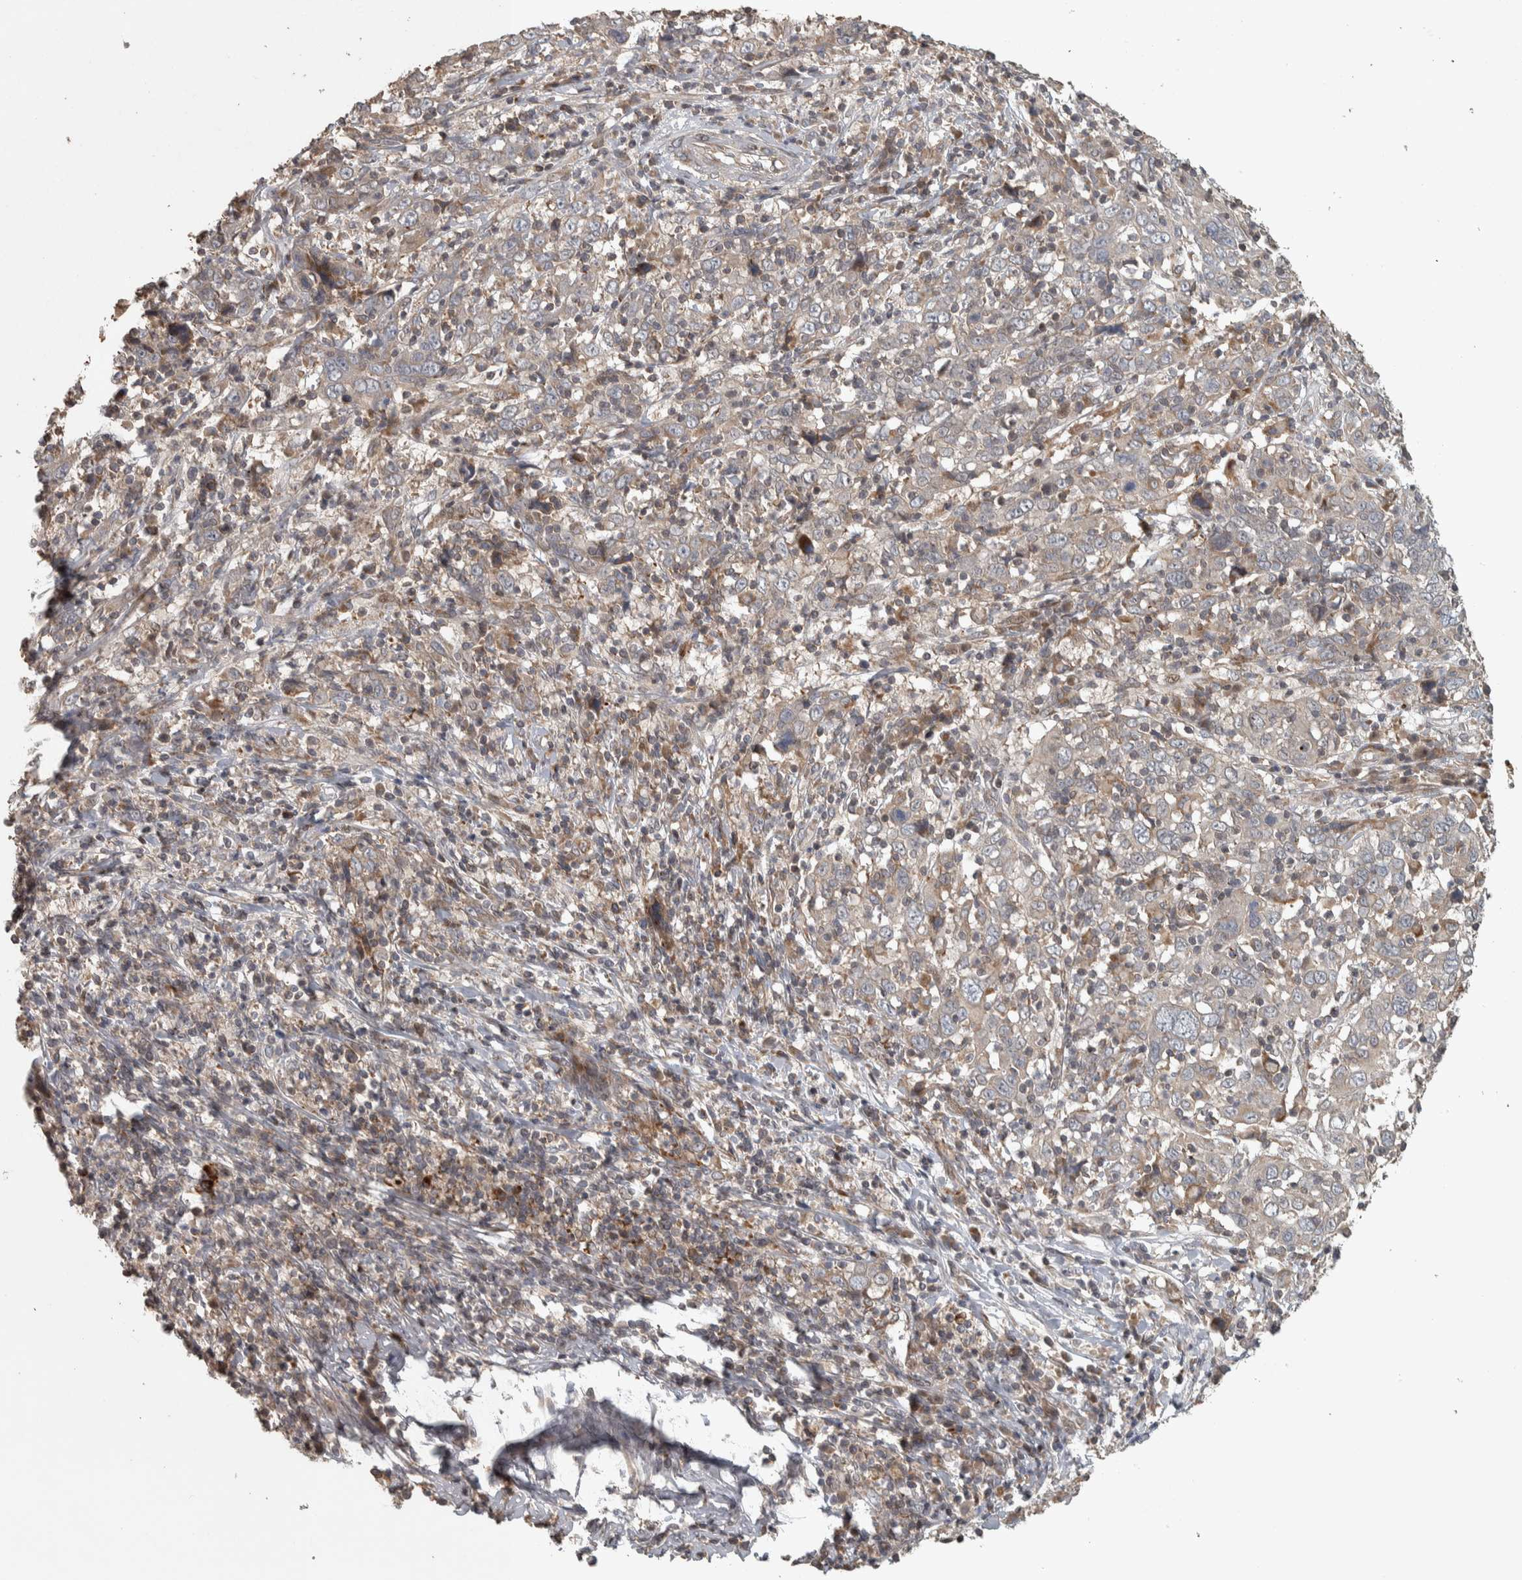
{"staining": {"intensity": "weak", "quantity": "<25%", "location": "cytoplasmic/membranous"}, "tissue": "cervical cancer", "cell_type": "Tumor cells", "image_type": "cancer", "snomed": [{"axis": "morphology", "description": "Squamous cell carcinoma, NOS"}, {"axis": "topography", "description": "Cervix"}], "caption": "Cervical cancer was stained to show a protein in brown. There is no significant staining in tumor cells.", "gene": "ERAL1", "patient": {"sex": "female", "age": 46}}